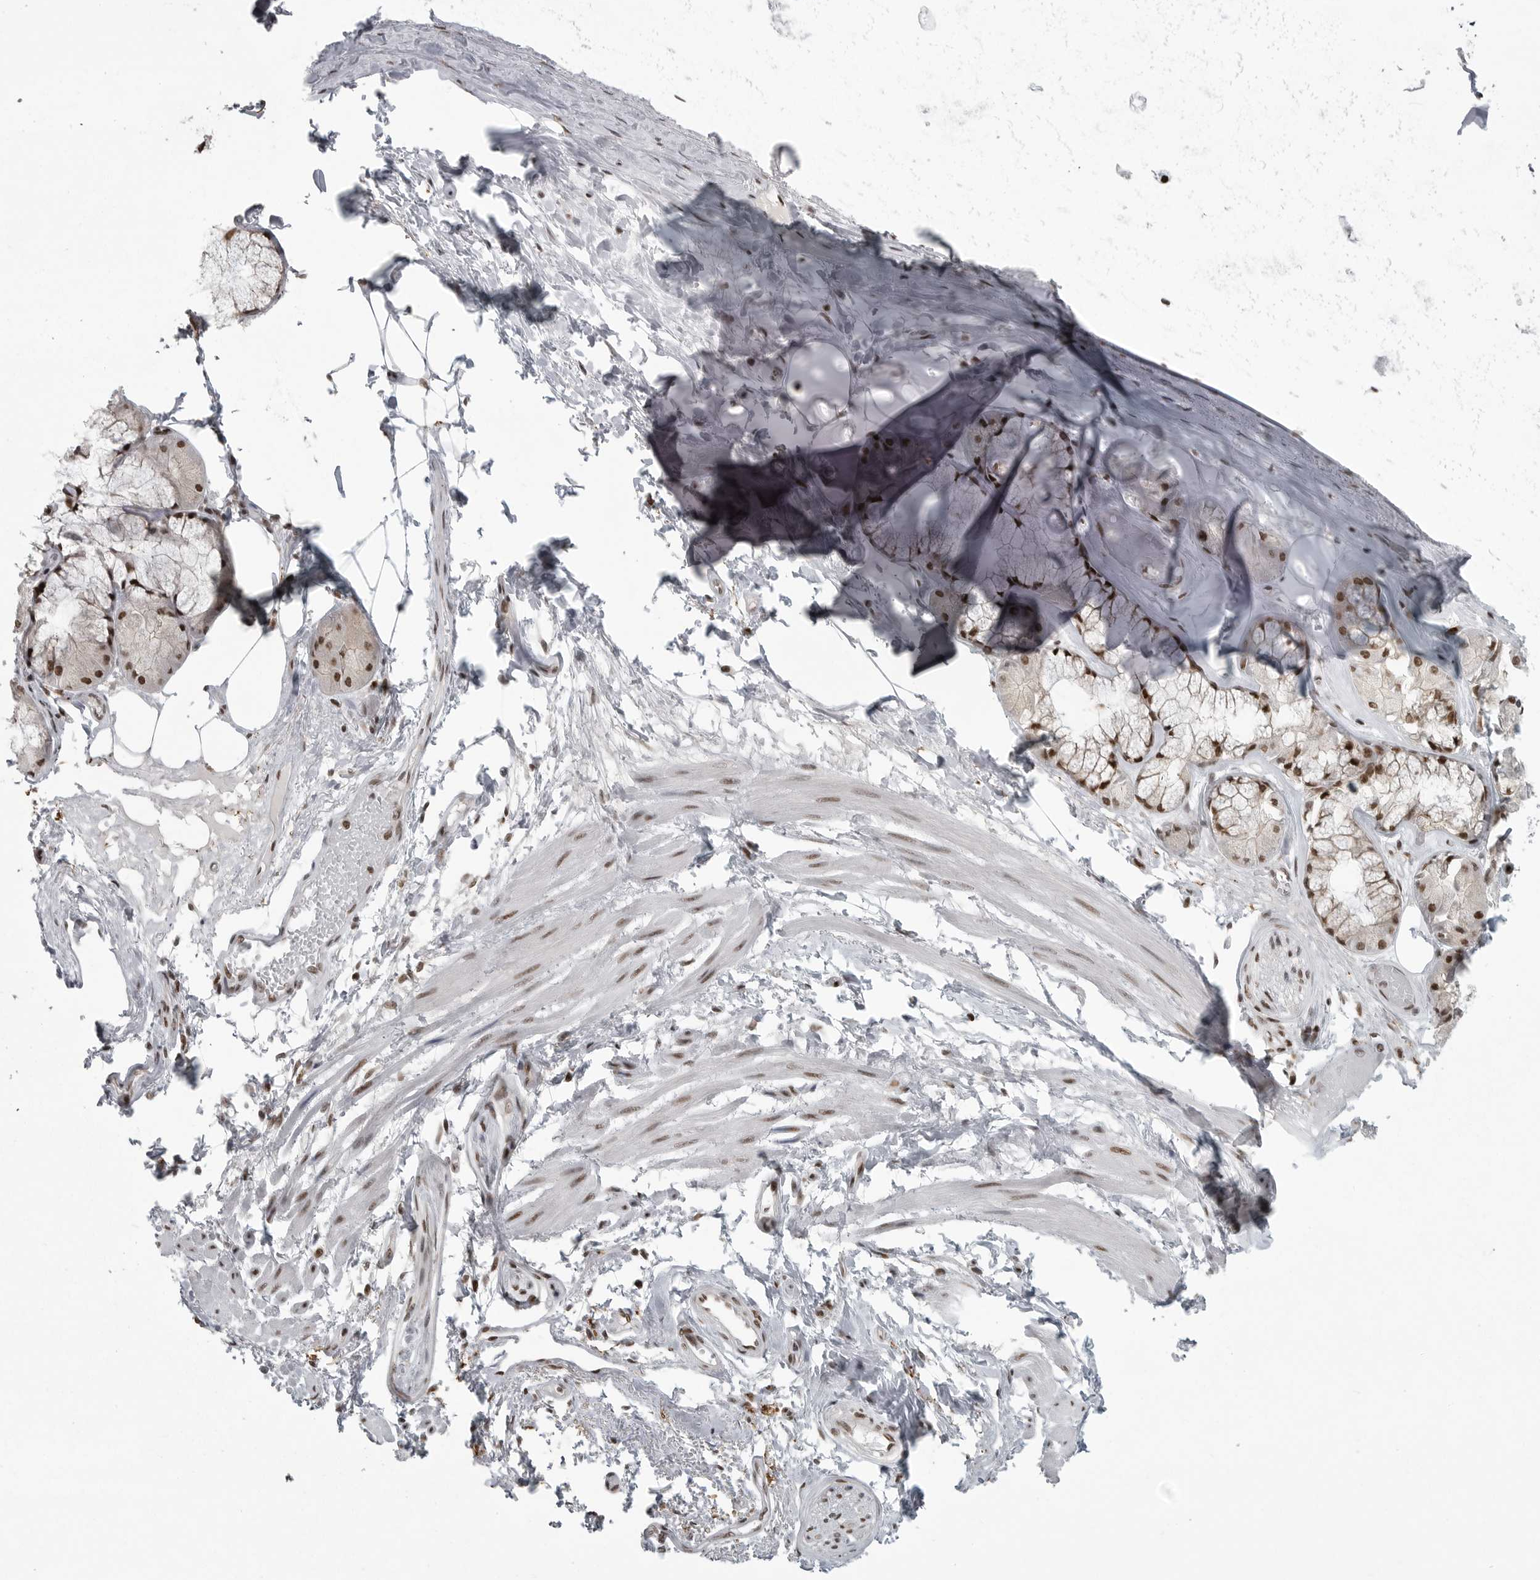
{"staining": {"intensity": "strong", "quantity": ">75%", "location": "nuclear"}, "tissue": "adipose tissue", "cell_type": "Adipocytes", "image_type": "normal", "snomed": [{"axis": "morphology", "description": "Normal tissue, NOS"}, {"axis": "topography", "description": "Bronchus"}], "caption": "DAB (3,3'-diaminobenzidine) immunohistochemical staining of benign human adipose tissue displays strong nuclear protein staining in approximately >75% of adipocytes.", "gene": "YAF2", "patient": {"sex": "male", "age": 66}}